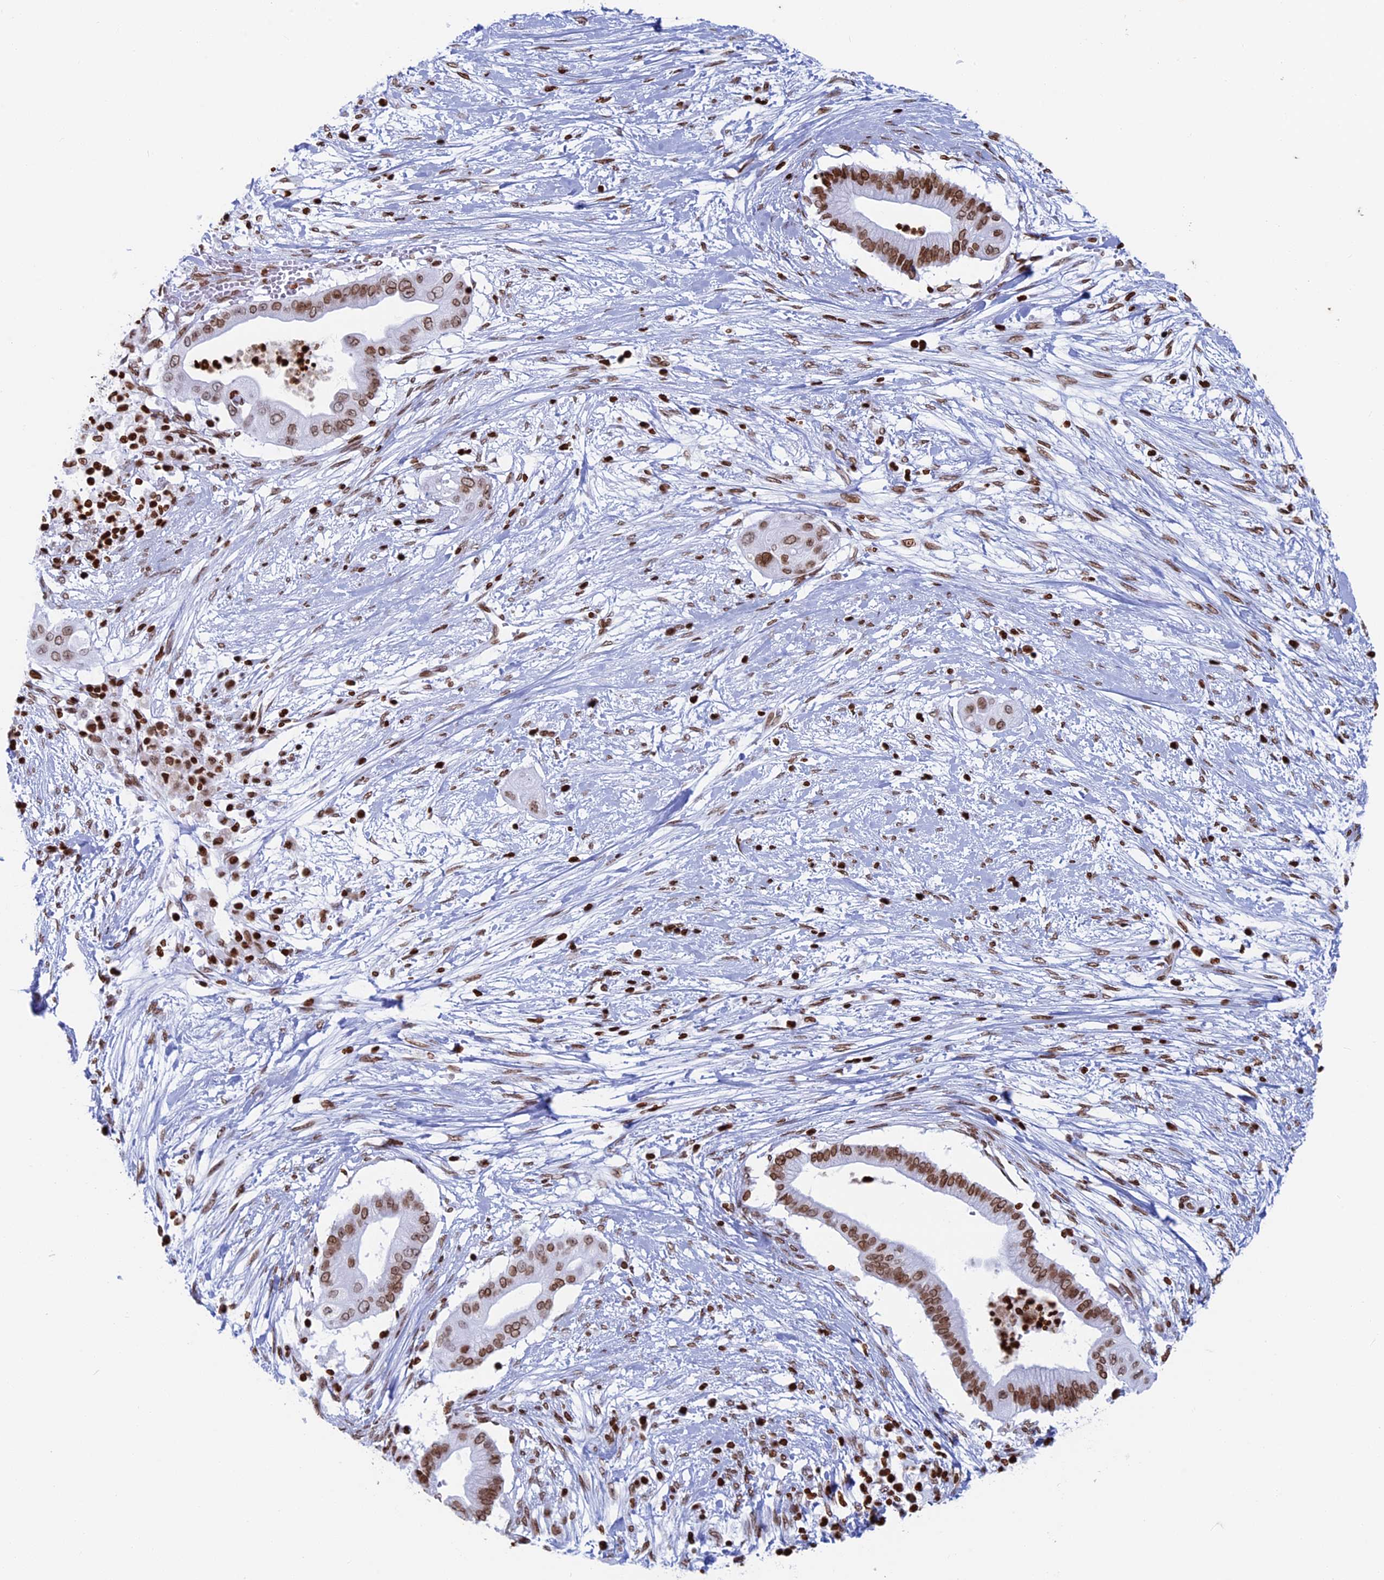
{"staining": {"intensity": "moderate", "quantity": ">75%", "location": "nuclear"}, "tissue": "pancreatic cancer", "cell_type": "Tumor cells", "image_type": "cancer", "snomed": [{"axis": "morphology", "description": "Adenocarcinoma, NOS"}, {"axis": "topography", "description": "Pancreas"}], "caption": "A brown stain shows moderate nuclear expression of a protein in pancreatic cancer (adenocarcinoma) tumor cells. The staining is performed using DAB (3,3'-diaminobenzidine) brown chromogen to label protein expression. The nuclei are counter-stained blue using hematoxylin.", "gene": "APOBEC3A", "patient": {"sex": "male", "age": 68}}